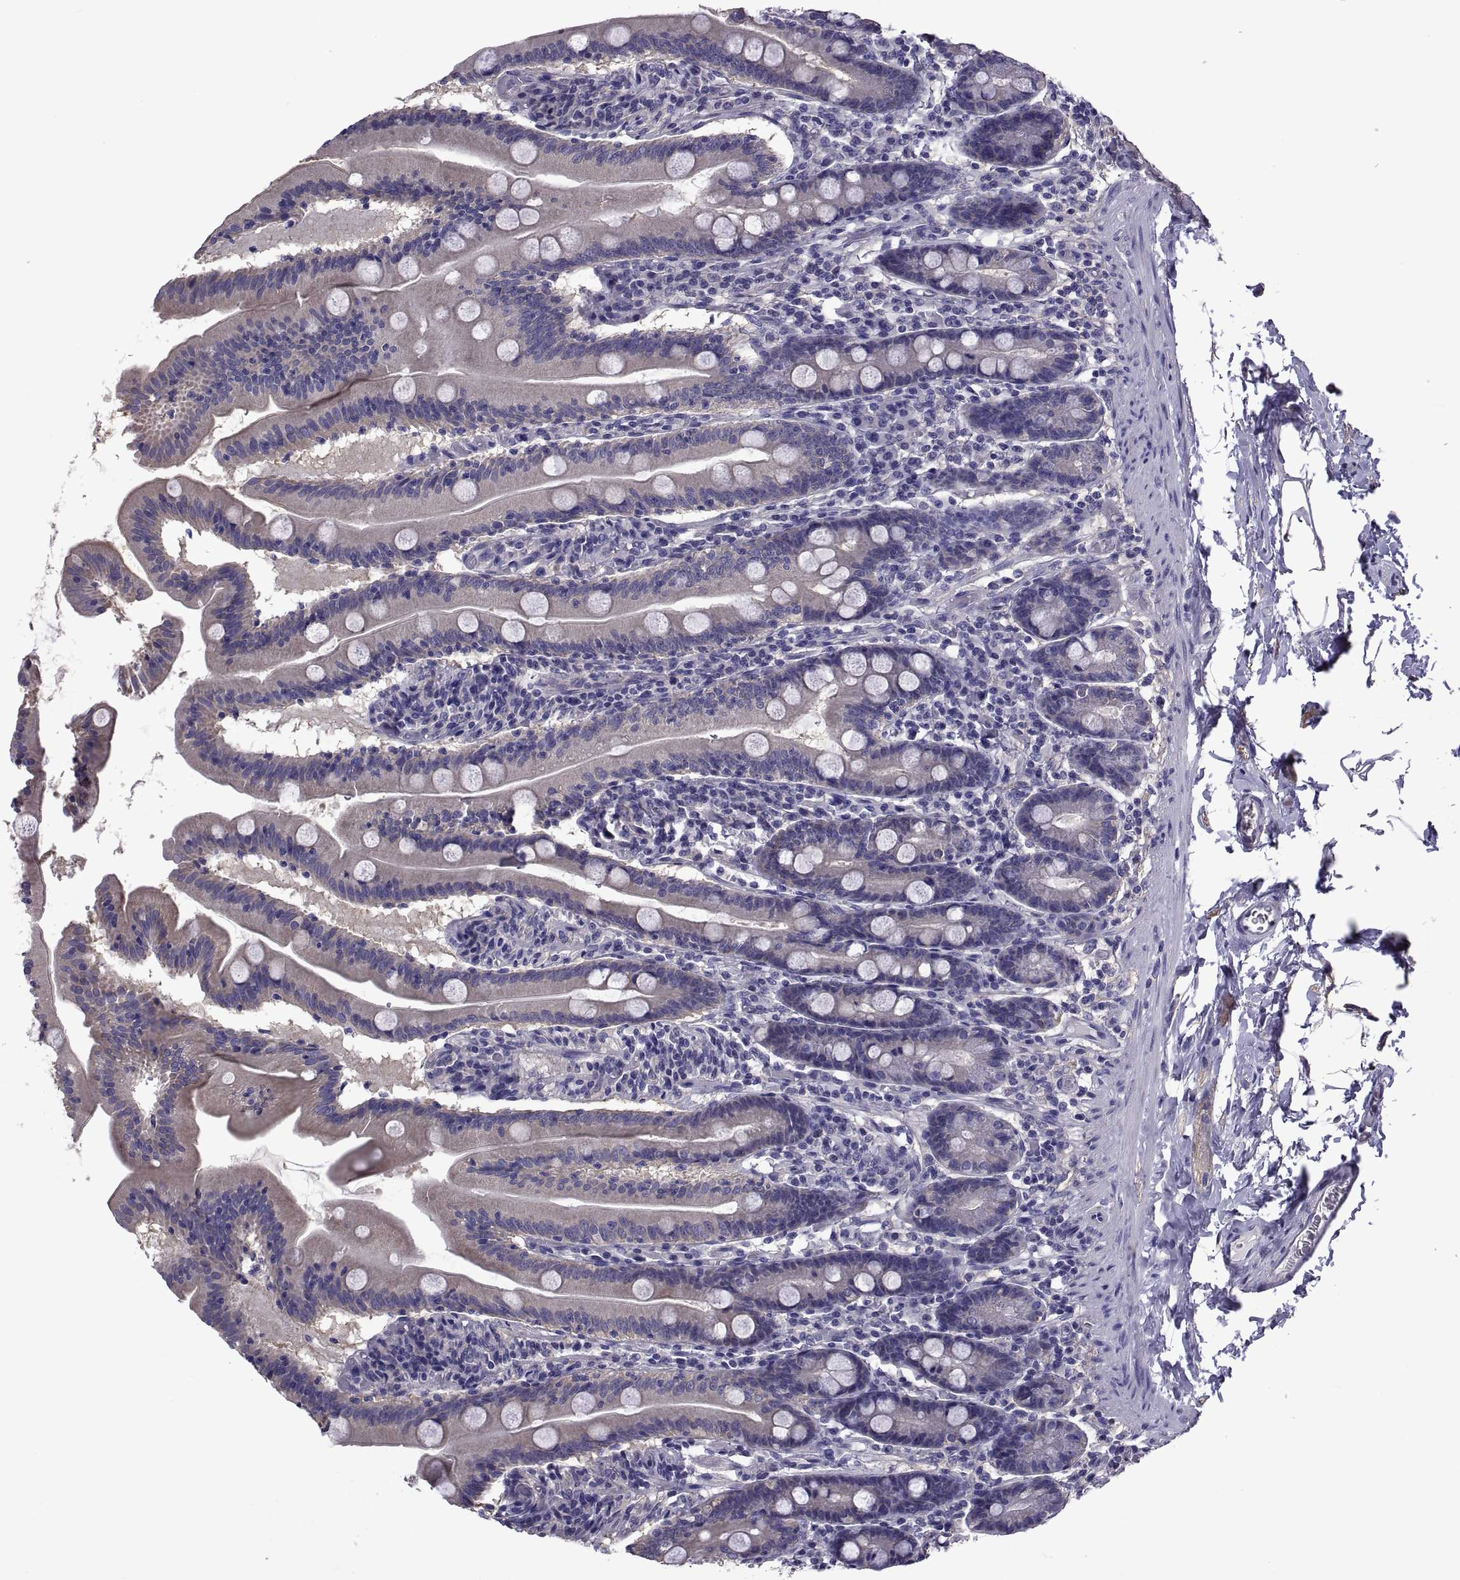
{"staining": {"intensity": "negative", "quantity": "none", "location": "none"}, "tissue": "small intestine", "cell_type": "Glandular cells", "image_type": "normal", "snomed": [{"axis": "morphology", "description": "Normal tissue, NOS"}, {"axis": "topography", "description": "Small intestine"}], "caption": "Immunohistochemical staining of normal human small intestine shows no significant staining in glandular cells.", "gene": "TMC3", "patient": {"sex": "male", "age": 37}}